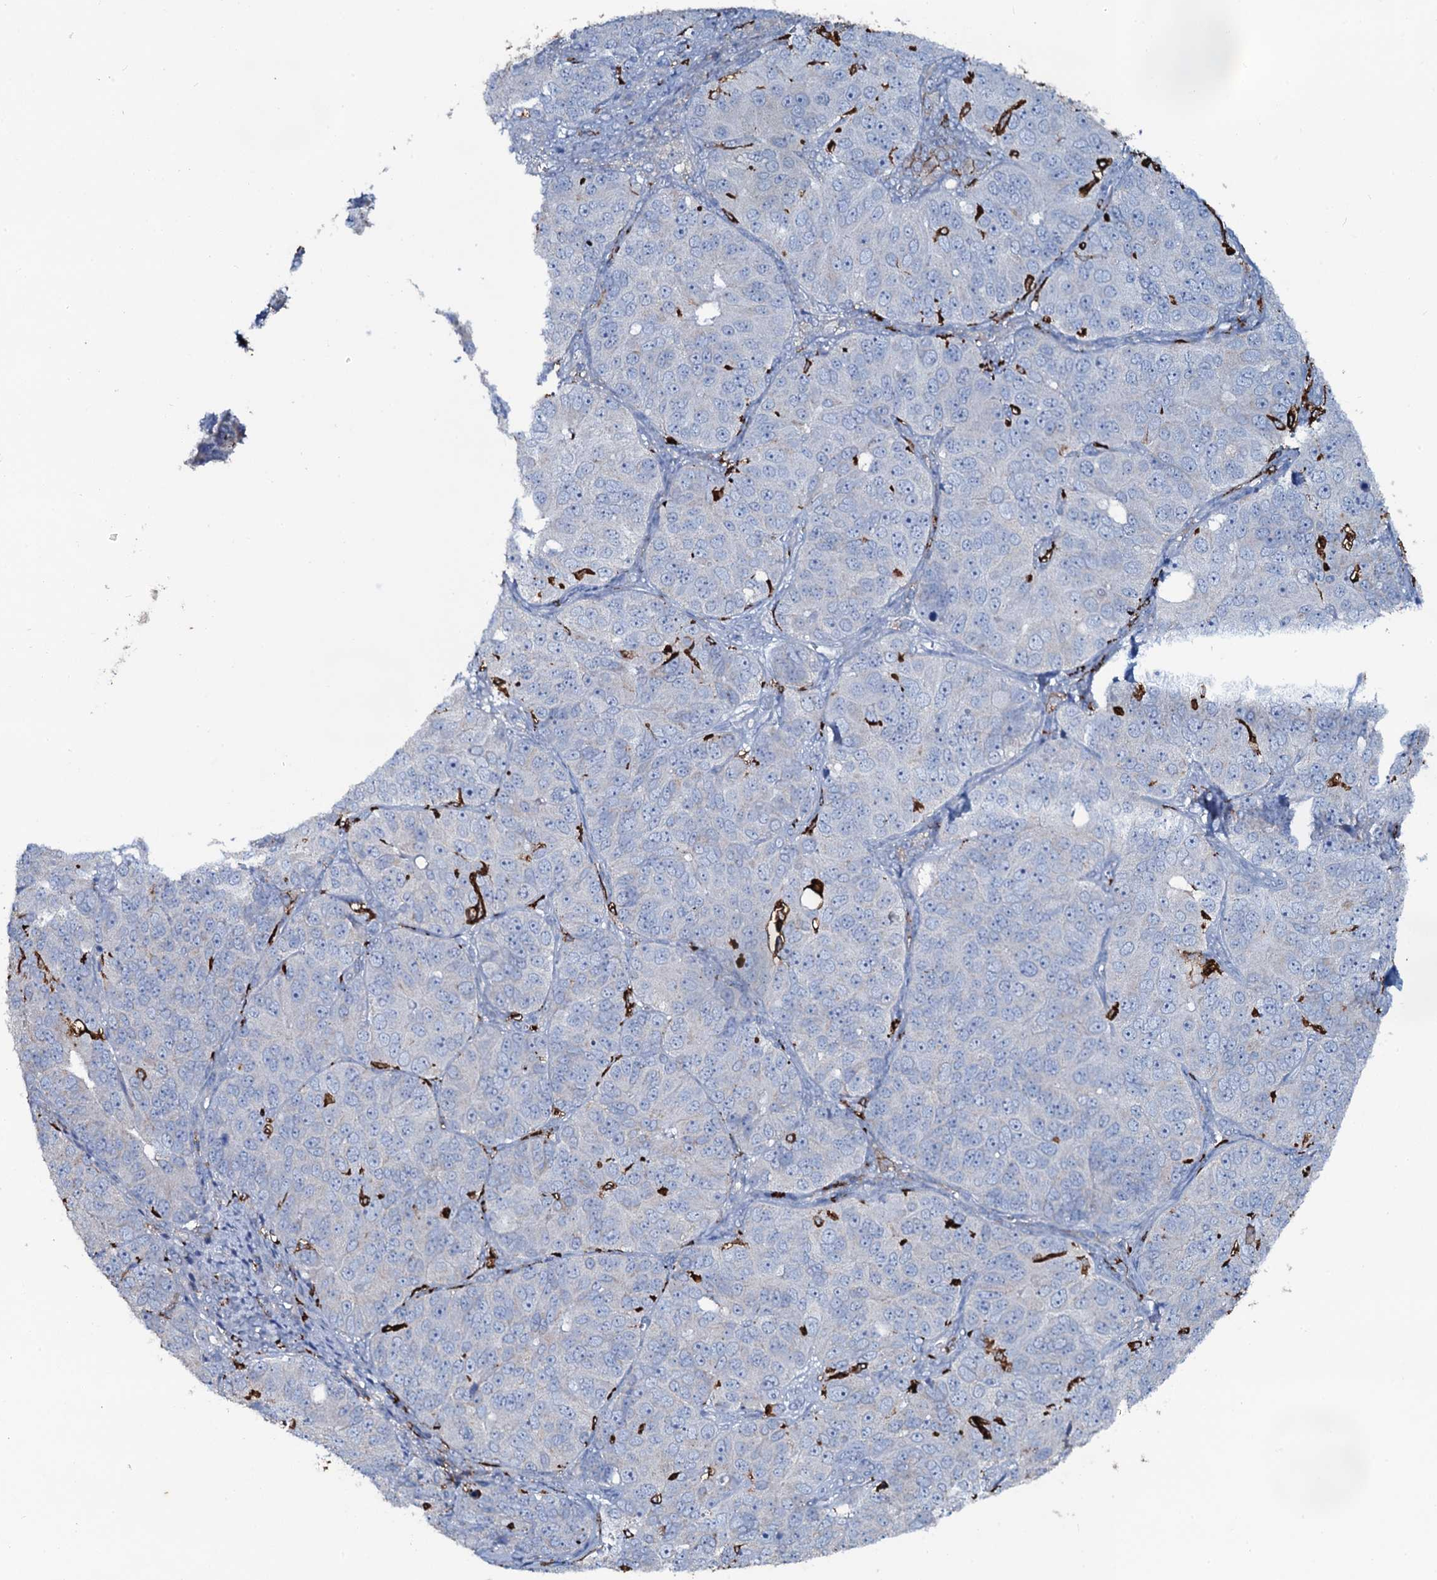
{"staining": {"intensity": "negative", "quantity": "none", "location": "none"}, "tissue": "ovarian cancer", "cell_type": "Tumor cells", "image_type": "cancer", "snomed": [{"axis": "morphology", "description": "Carcinoma, endometroid"}, {"axis": "topography", "description": "Ovary"}], "caption": "Protein analysis of ovarian cancer exhibits no significant expression in tumor cells. (DAB (3,3'-diaminobenzidine) IHC, high magnification).", "gene": "OSBPL2", "patient": {"sex": "female", "age": 51}}